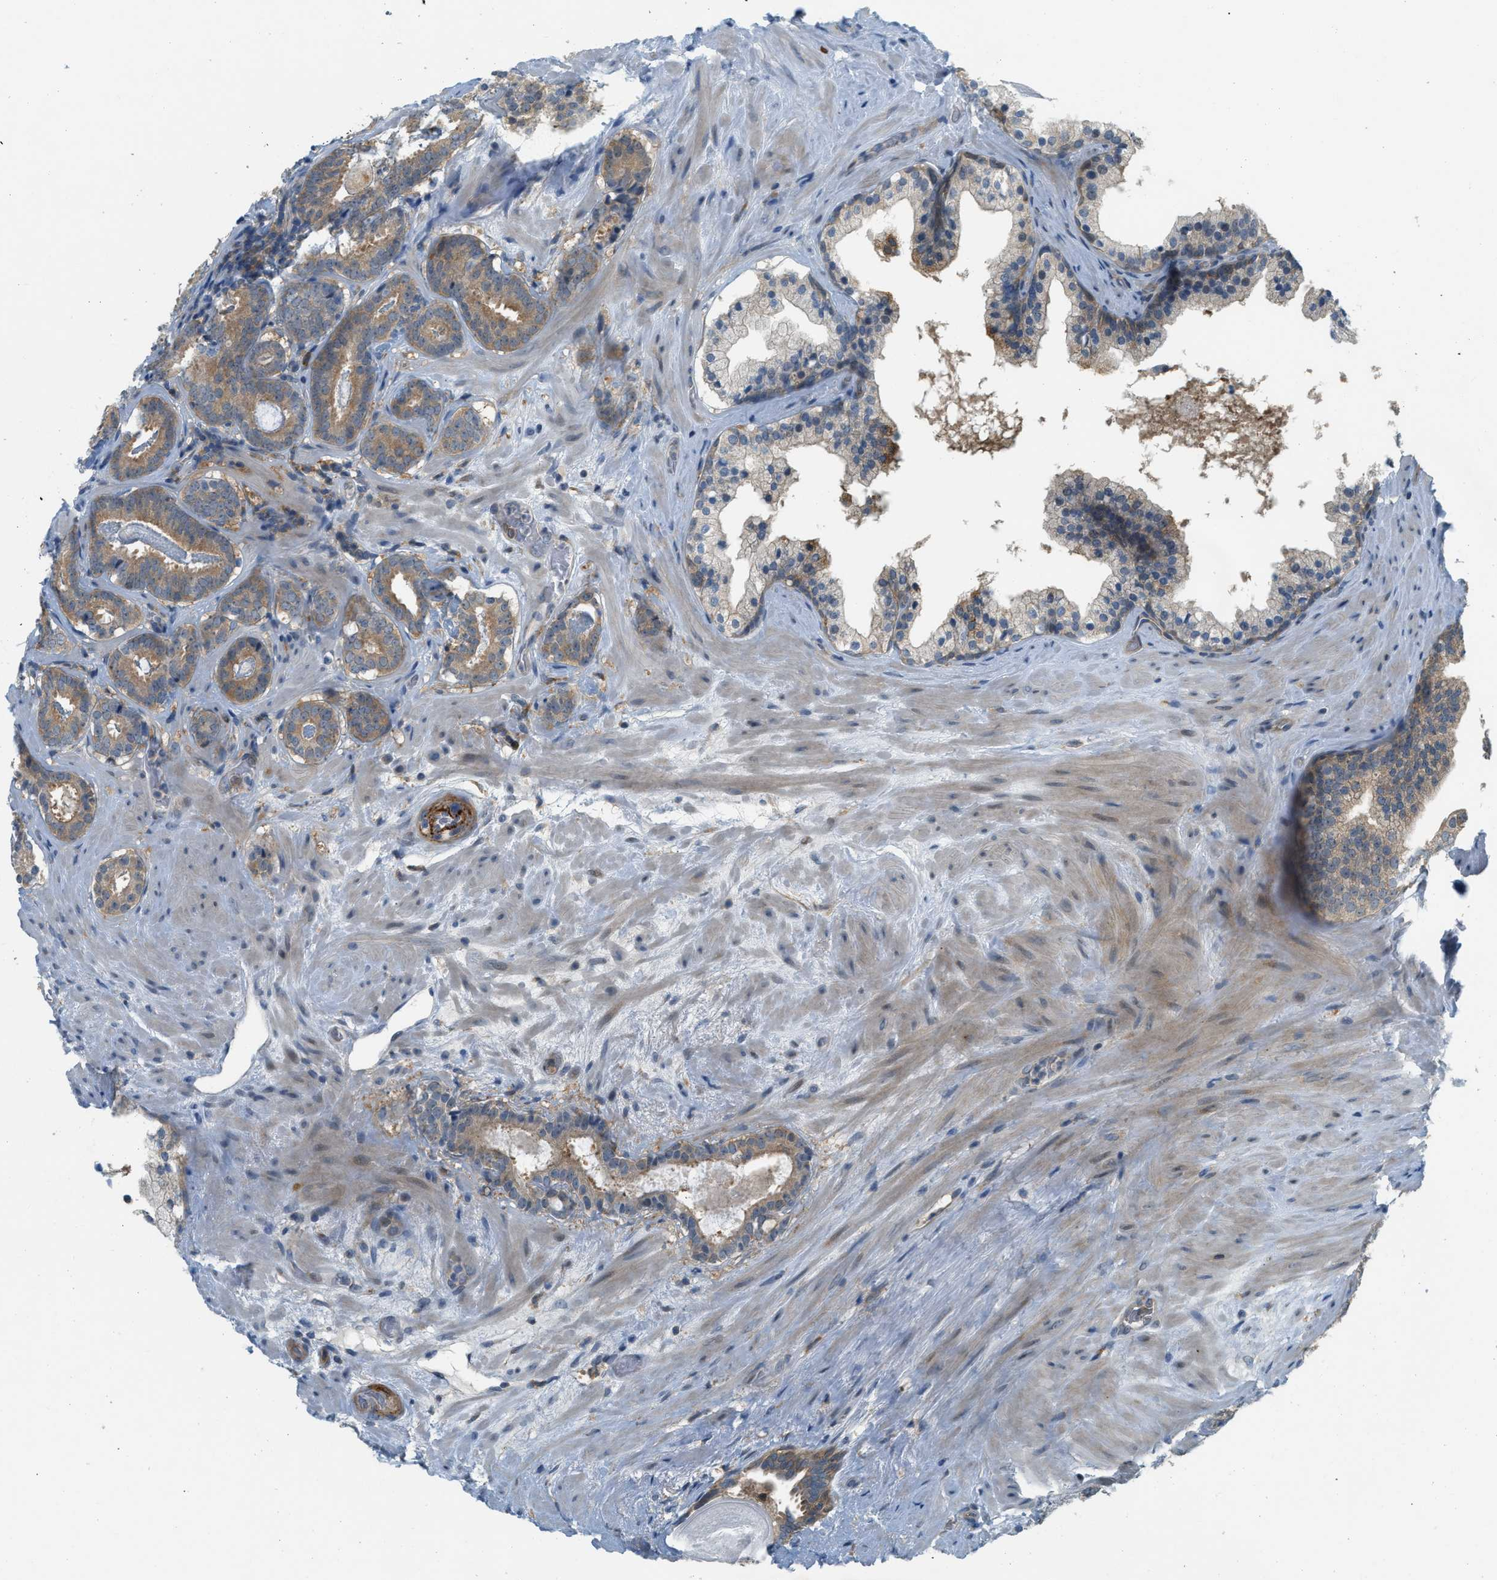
{"staining": {"intensity": "moderate", "quantity": ">75%", "location": "cytoplasmic/membranous"}, "tissue": "prostate cancer", "cell_type": "Tumor cells", "image_type": "cancer", "snomed": [{"axis": "morphology", "description": "Adenocarcinoma, Low grade"}, {"axis": "topography", "description": "Prostate"}], "caption": "Immunohistochemical staining of prostate adenocarcinoma (low-grade) reveals moderate cytoplasmic/membranous protein staining in approximately >75% of tumor cells.", "gene": "PDCL3", "patient": {"sex": "male", "age": 69}}